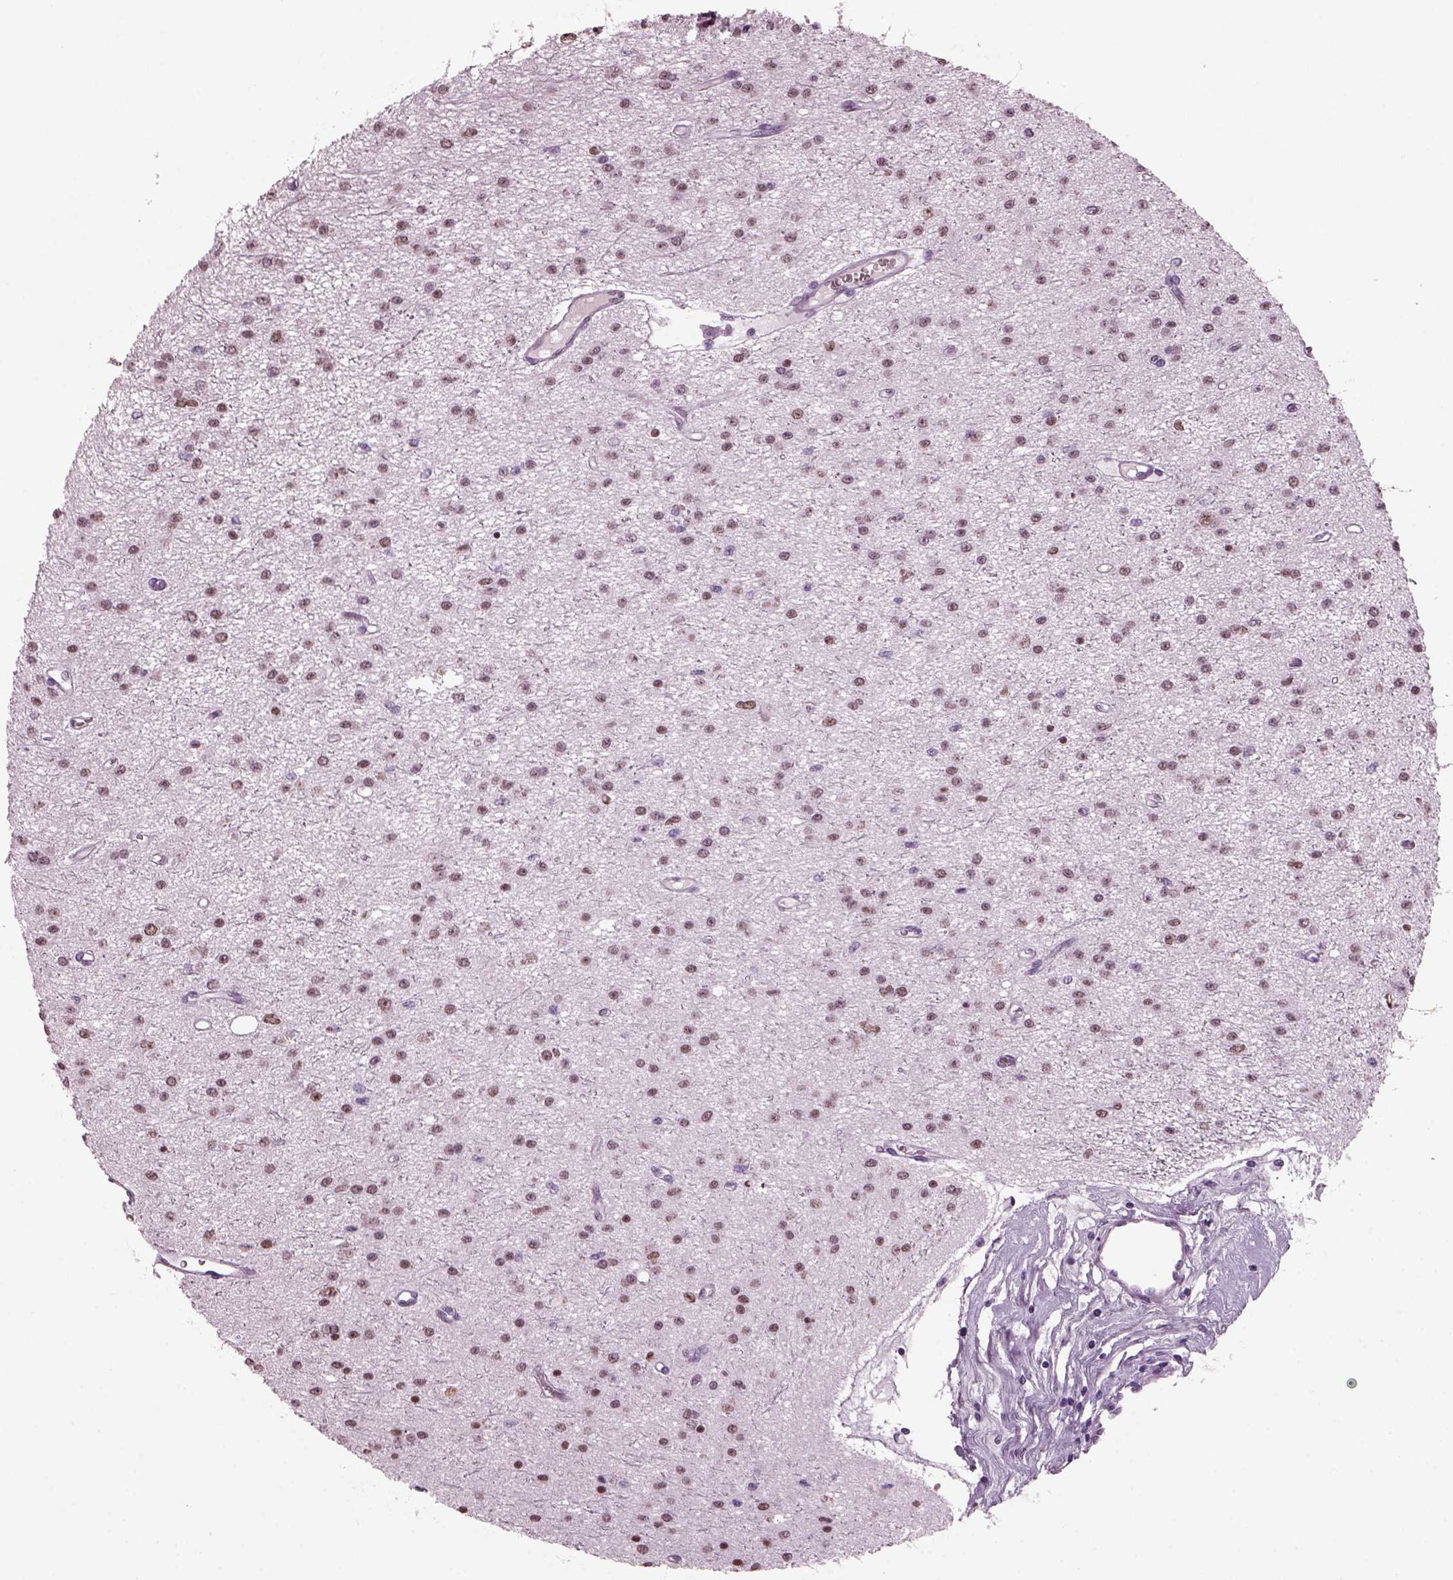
{"staining": {"intensity": "weak", "quantity": "<25%", "location": "nuclear"}, "tissue": "glioma", "cell_type": "Tumor cells", "image_type": "cancer", "snomed": [{"axis": "morphology", "description": "Glioma, malignant, Low grade"}, {"axis": "topography", "description": "Brain"}], "caption": "The photomicrograph demonstrates no staining of tumor cells in glioma.", "gene": "KRTAP3-2", "patient": {"sex": "female", "age": 45}}